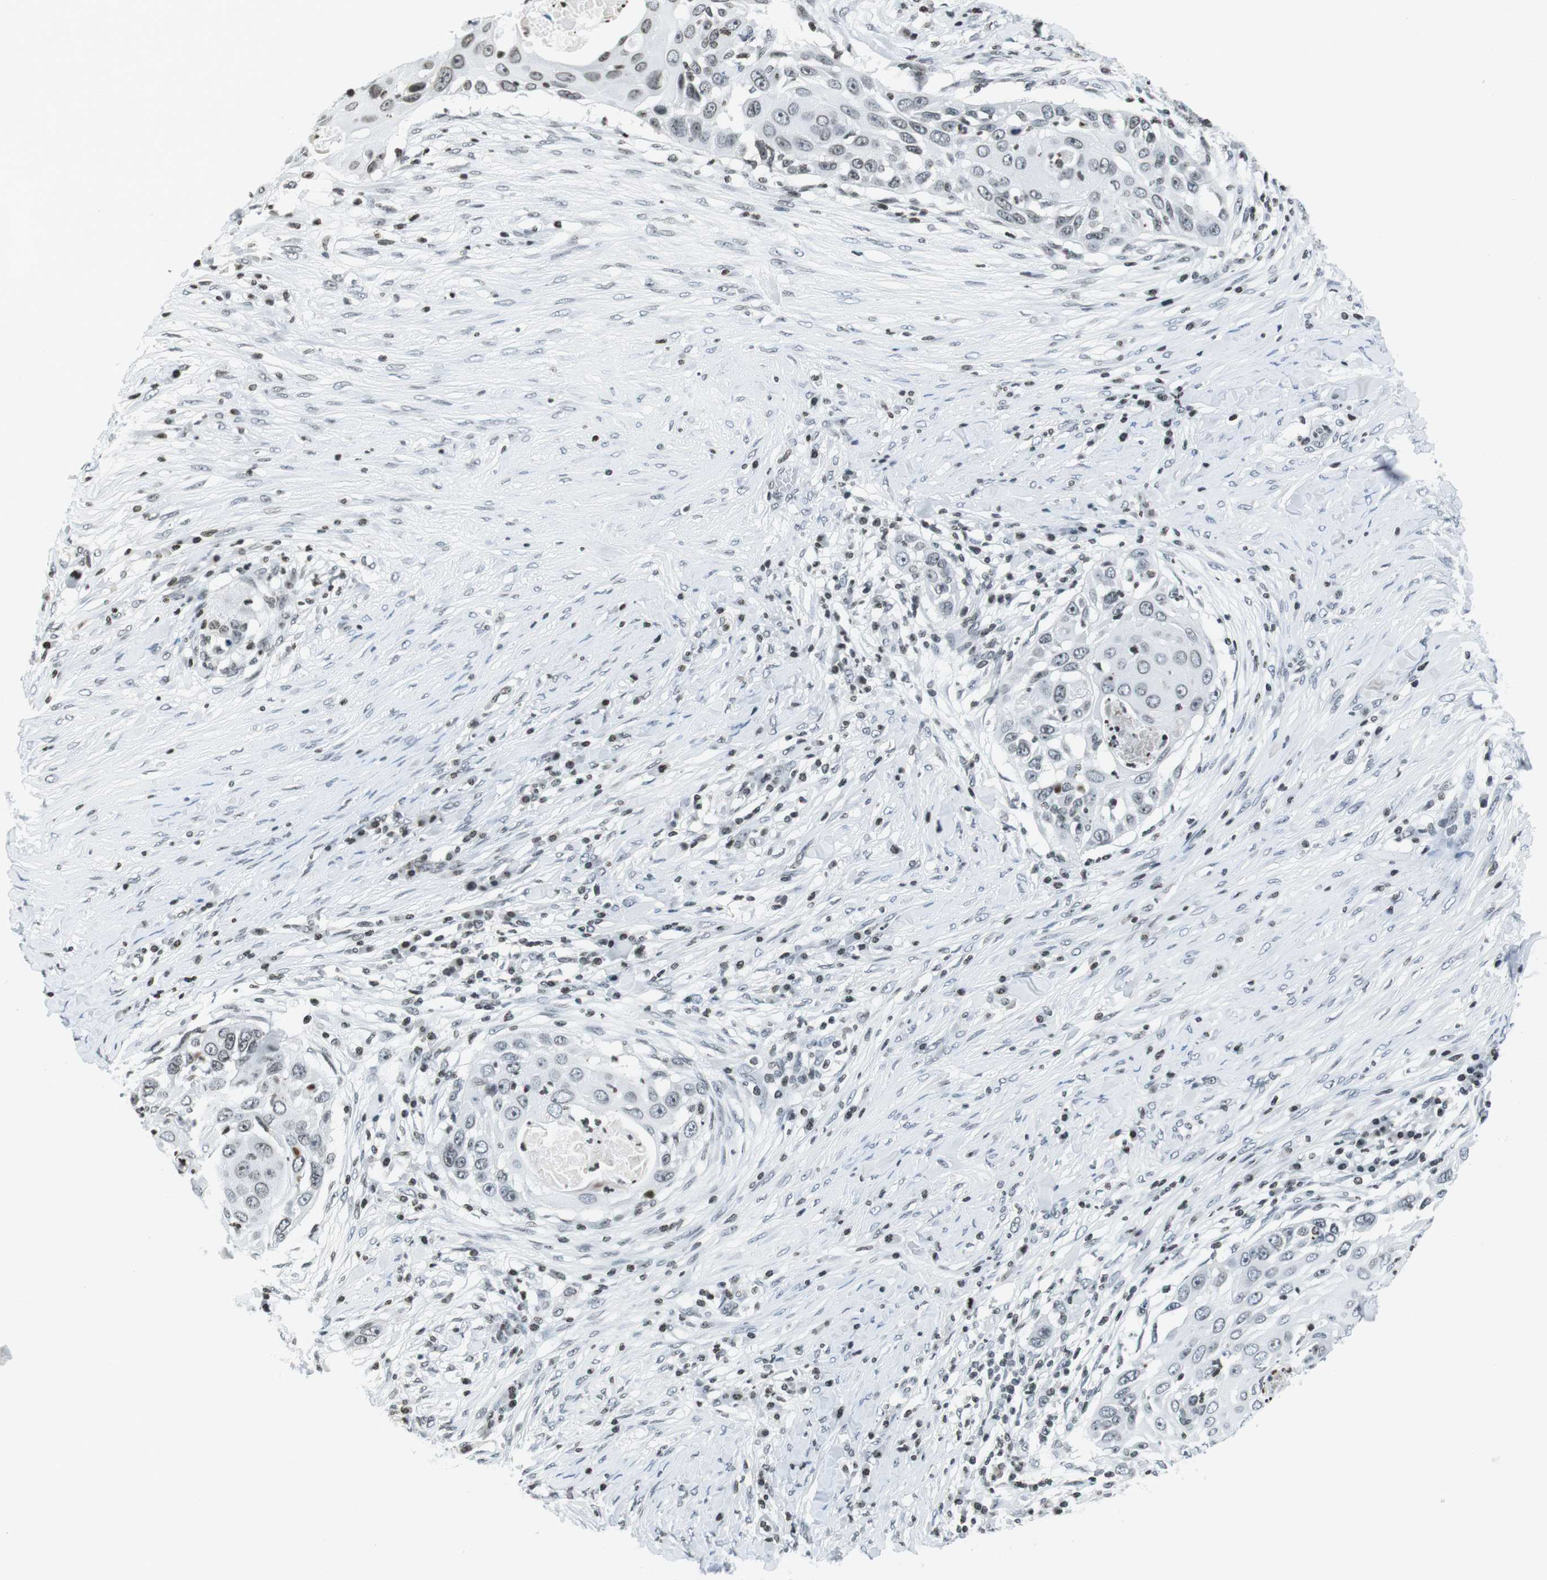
{"staining": {"intensity": "weak", "quantity": "<25%", "location": "nuclear"}, "tissue": "skin cancer", "cell_type": "Tumor cells", "image_type": "cancer", "snomed": [{"axis": "morphology", "description": "Squamous cell carcinoma, NOS"}, {"axis": "topography", "description": "Skin"}], "caption": "Photomicrograph shows no significant protein expression in tumor cells of squamous cell carcinoma (skin). (DAB IHC with hematoxylin counter stain).", "gene": "E2F2", "patient": {"sex": "female", "age": 44}}